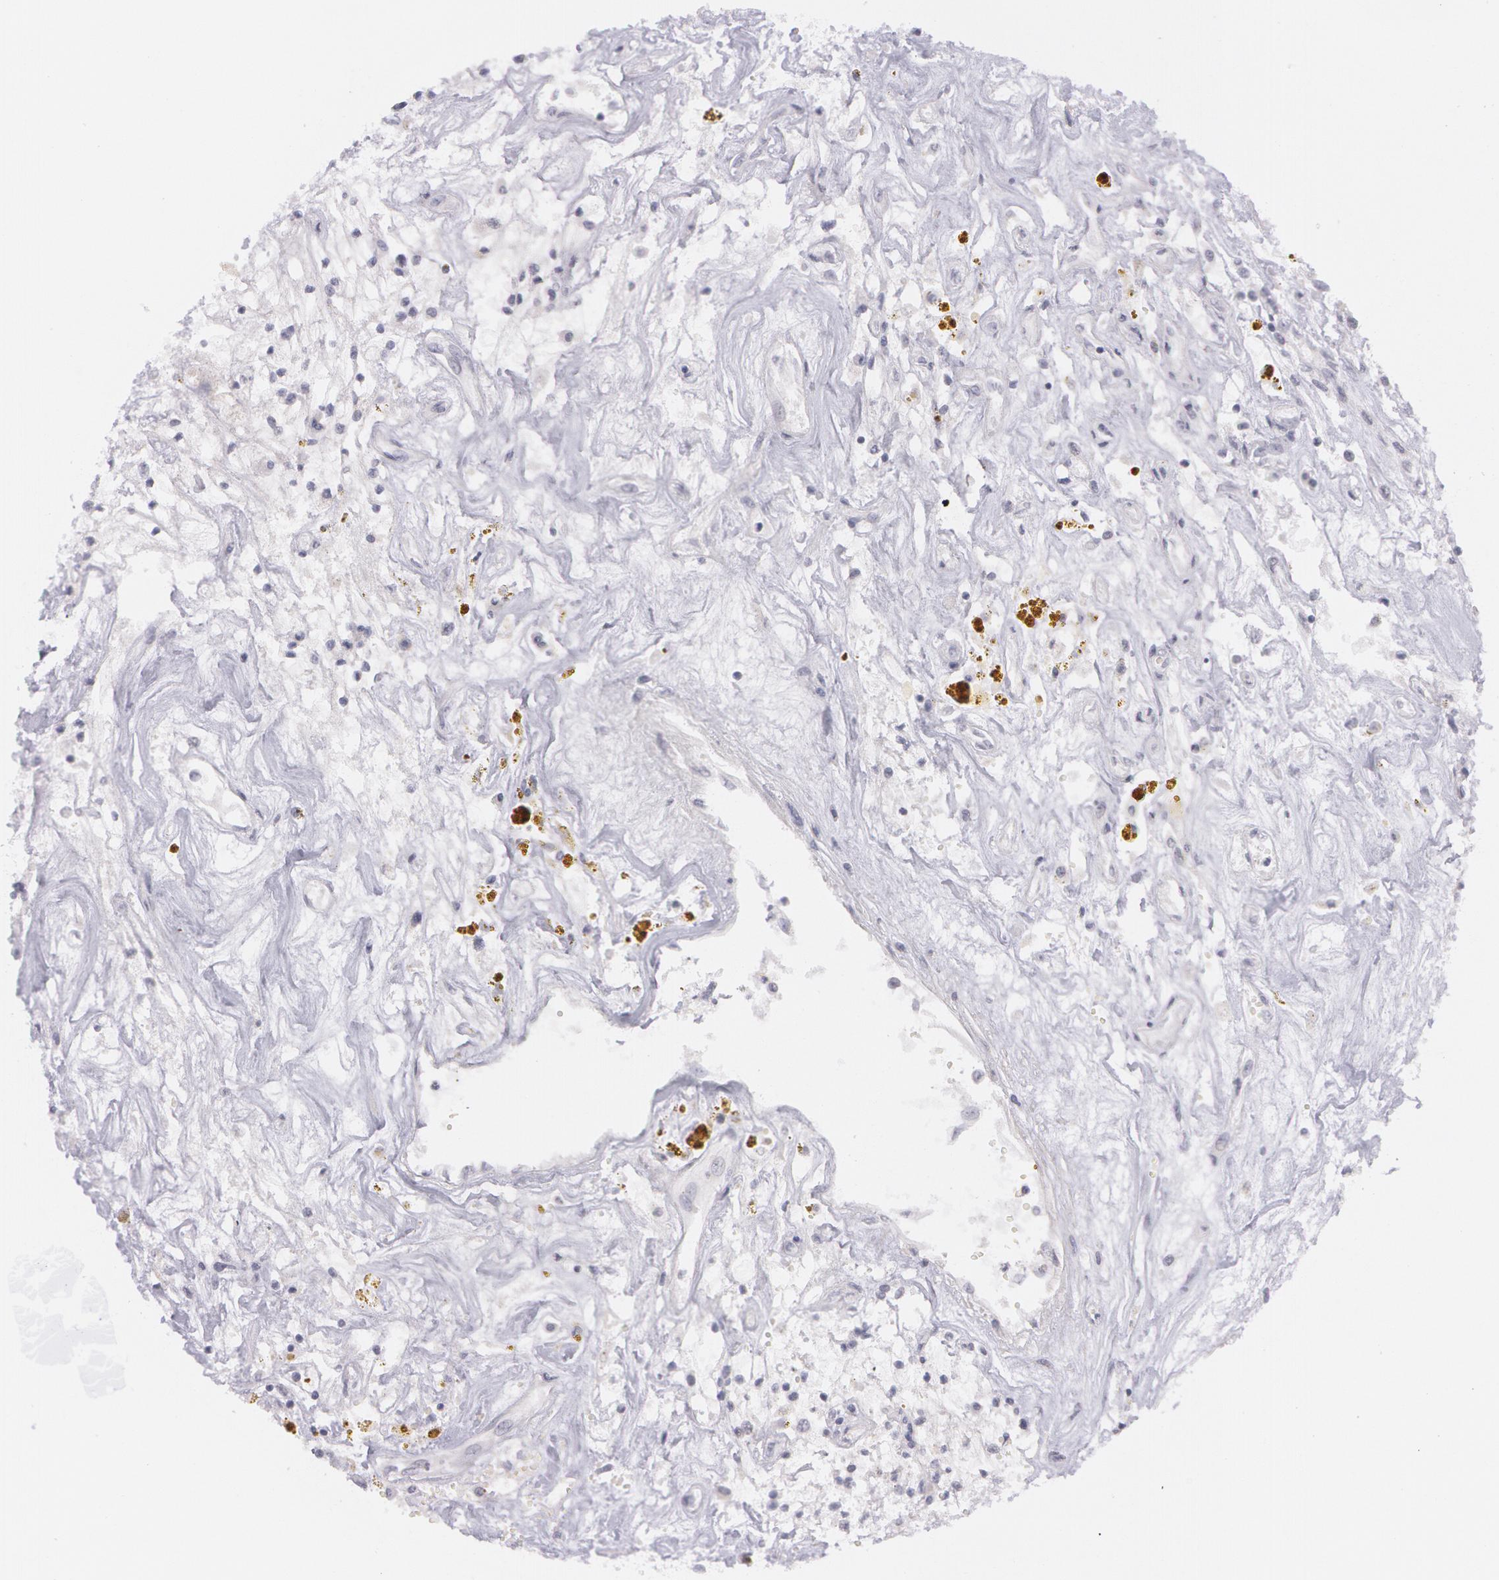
{"staining": {"intensity": "negative", "quantity": "none", "location": "none"}, "tissue": "renal cancer", "cell_type": "Tumor cells", "image_type": "cancer", "snomed": [{"axis": "morphology", "description": "Adenocarcinoma, NOS"}, {"axis": "topography", "description": "Kidney"}], "caption": "Immunohistochemistry (IHC) image of human renal cancer (adenocarcinoma) stained for a protein (brown), which demonstrates no expression in tumor cells.", "gene": "IL1RN", "patient": {"sex": "male", "age": 78}}